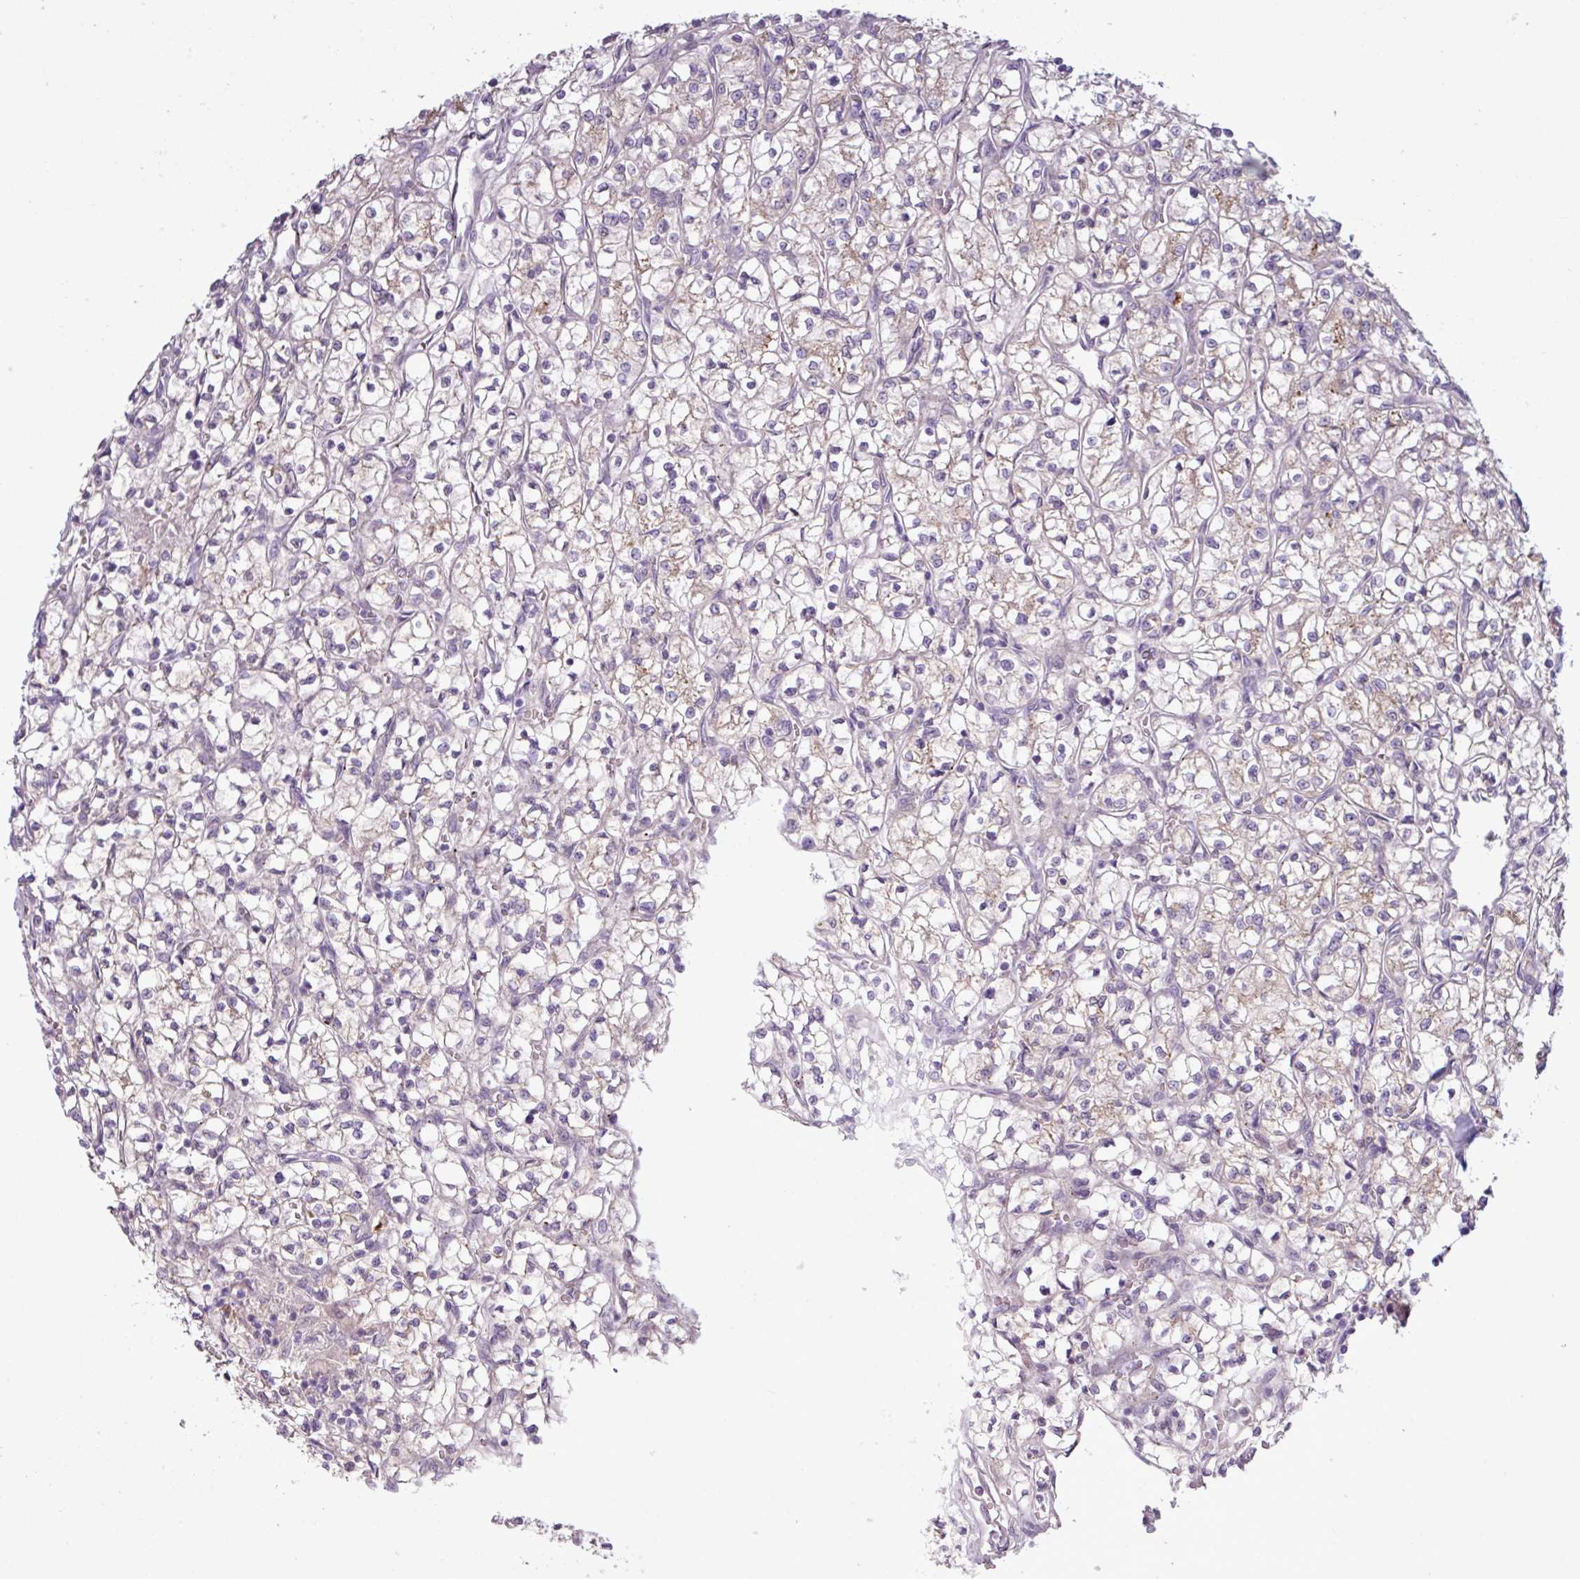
{"staining": {"intensity": "weak", "quantity": "<25%", "location": "cytoplasmic/membranous"}, "tissue": "renal cancer", "cell_type": "Tumor cells", "image_type": "cancer", "snomed": [{"axis": "morphology", "description": "Adenocarcinoma, NOS"}, {"axis": "topography", "description": "Kidney"}], "caption": "High power microscopy photomicrograph of an immunohistochemistry (IHC) image of renal adenocarcinoma, revealing no significant staining in tumor cells.", "gene": "C4B", "patient": {"sex": "female", "age": 64}}